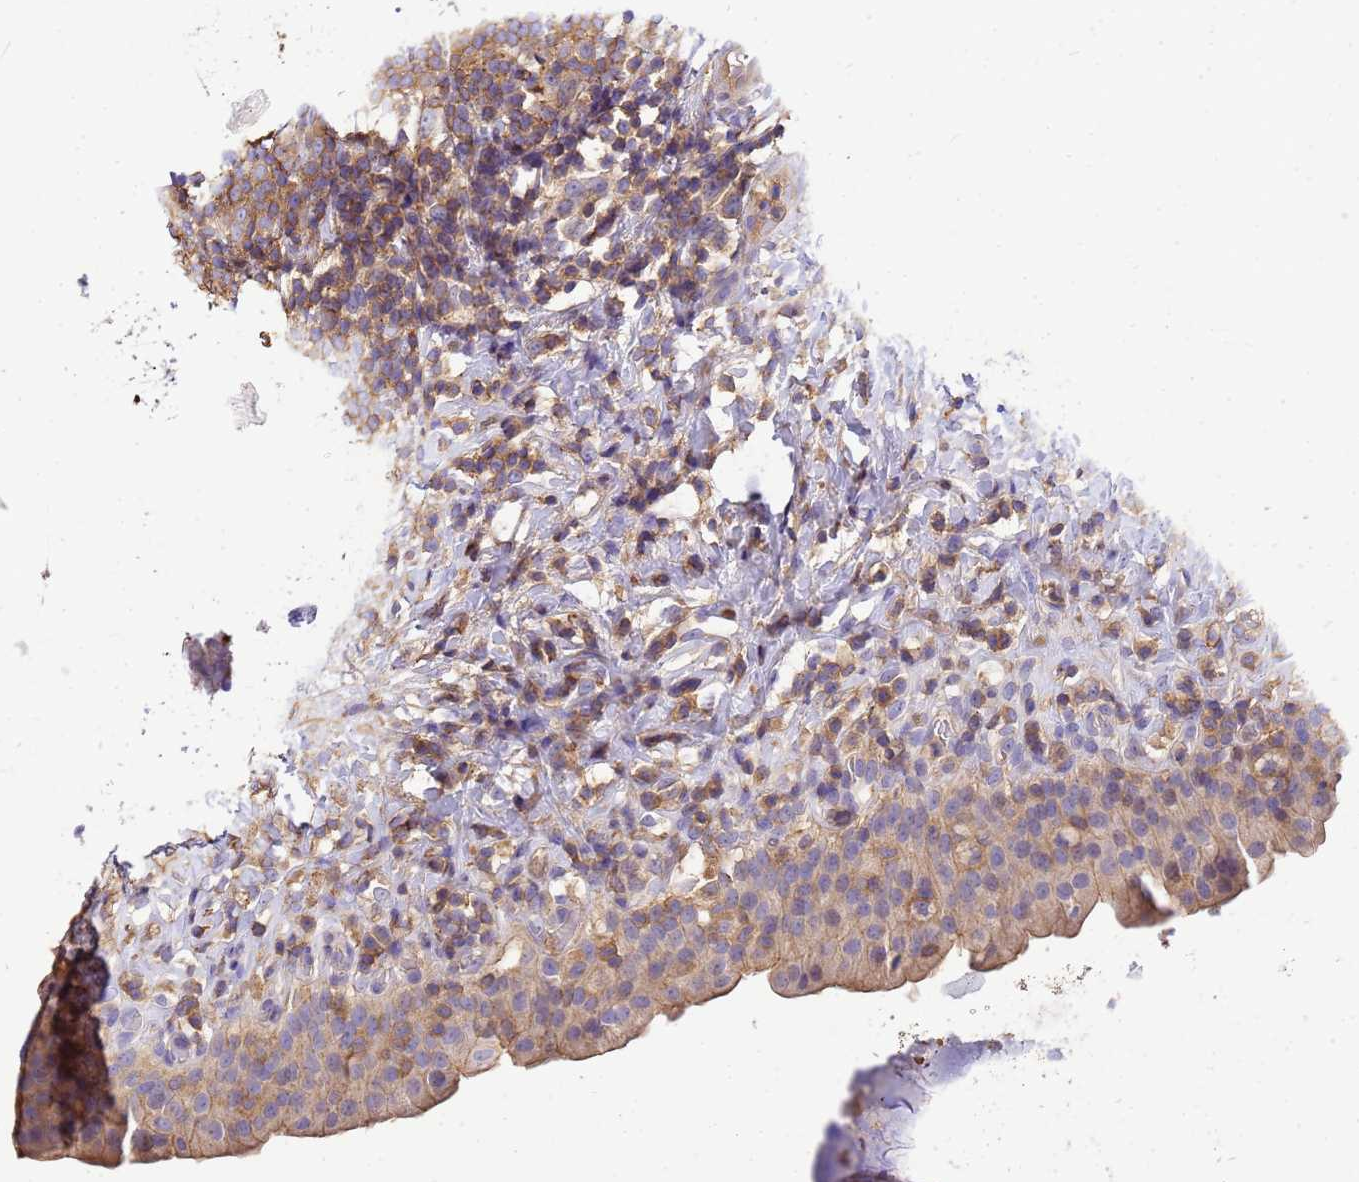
{"staining": {"intensity": "weak", "quantity": ">75%", "location": "cytoplasmic/membranous"}, "tissue": "urinary bladder", "cell_type": "Urothelial cells", "image_type": "normal", "snomed": [{"axis": "morphology", "description": "Normal tissue, NOS"}, {"axis": "morphology", "description": "Inflammation, NOS"}, {"axis": "topography", "description": "Urinary bladder"}], "caption": "Immunohistochemistry (IHC) of benign human urinary bladder exhibits low levels of weak cytoplasmic/membranous expression in approximately >75% of urothelial cells. (IHC, brightfield microscopy, high magnification).", "gene": "WDR64", "patient": {"sex": "male", "age": 64}}